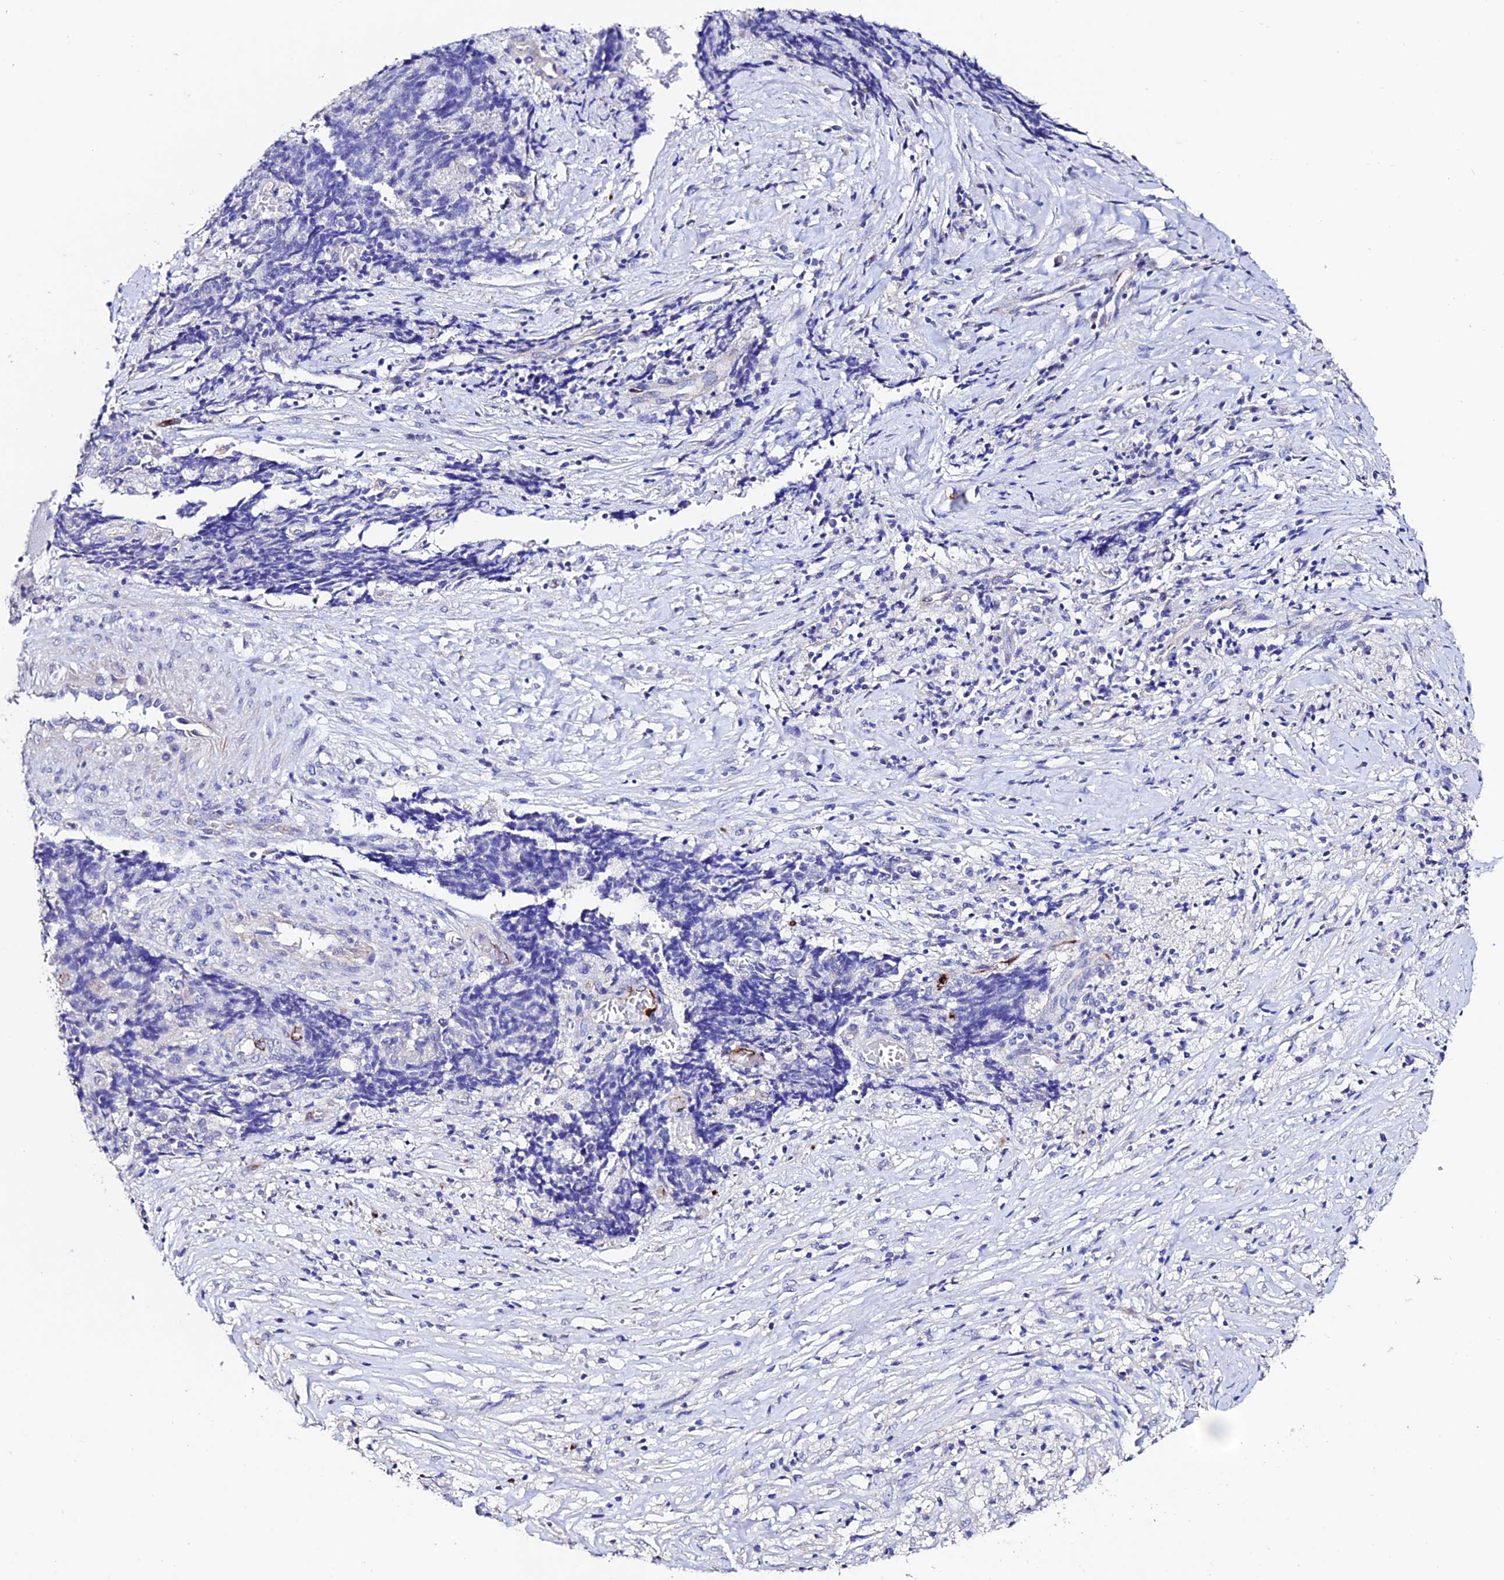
{"staining": {"intensity": "negative", "quantity": "none", "location": "none"}, "tissue": "ovarian cancer", "cell_type": "Tumor cells", "image_type": "cancer", "snomed": [{"axis": "morphology", "description": "Carcinoma, endometroid"}, {"axis": "topography", "description": "Ovary"}], "caption": "This image is of ovarian cancer (endometroid carcinoma) stained with immunohistochemistry to label a protein in brown with the nuclei are counter-stained blue. There is no expression in tumor cells.", "gene": "ESM1", "patient": {"sex": "female", "age": 42}}